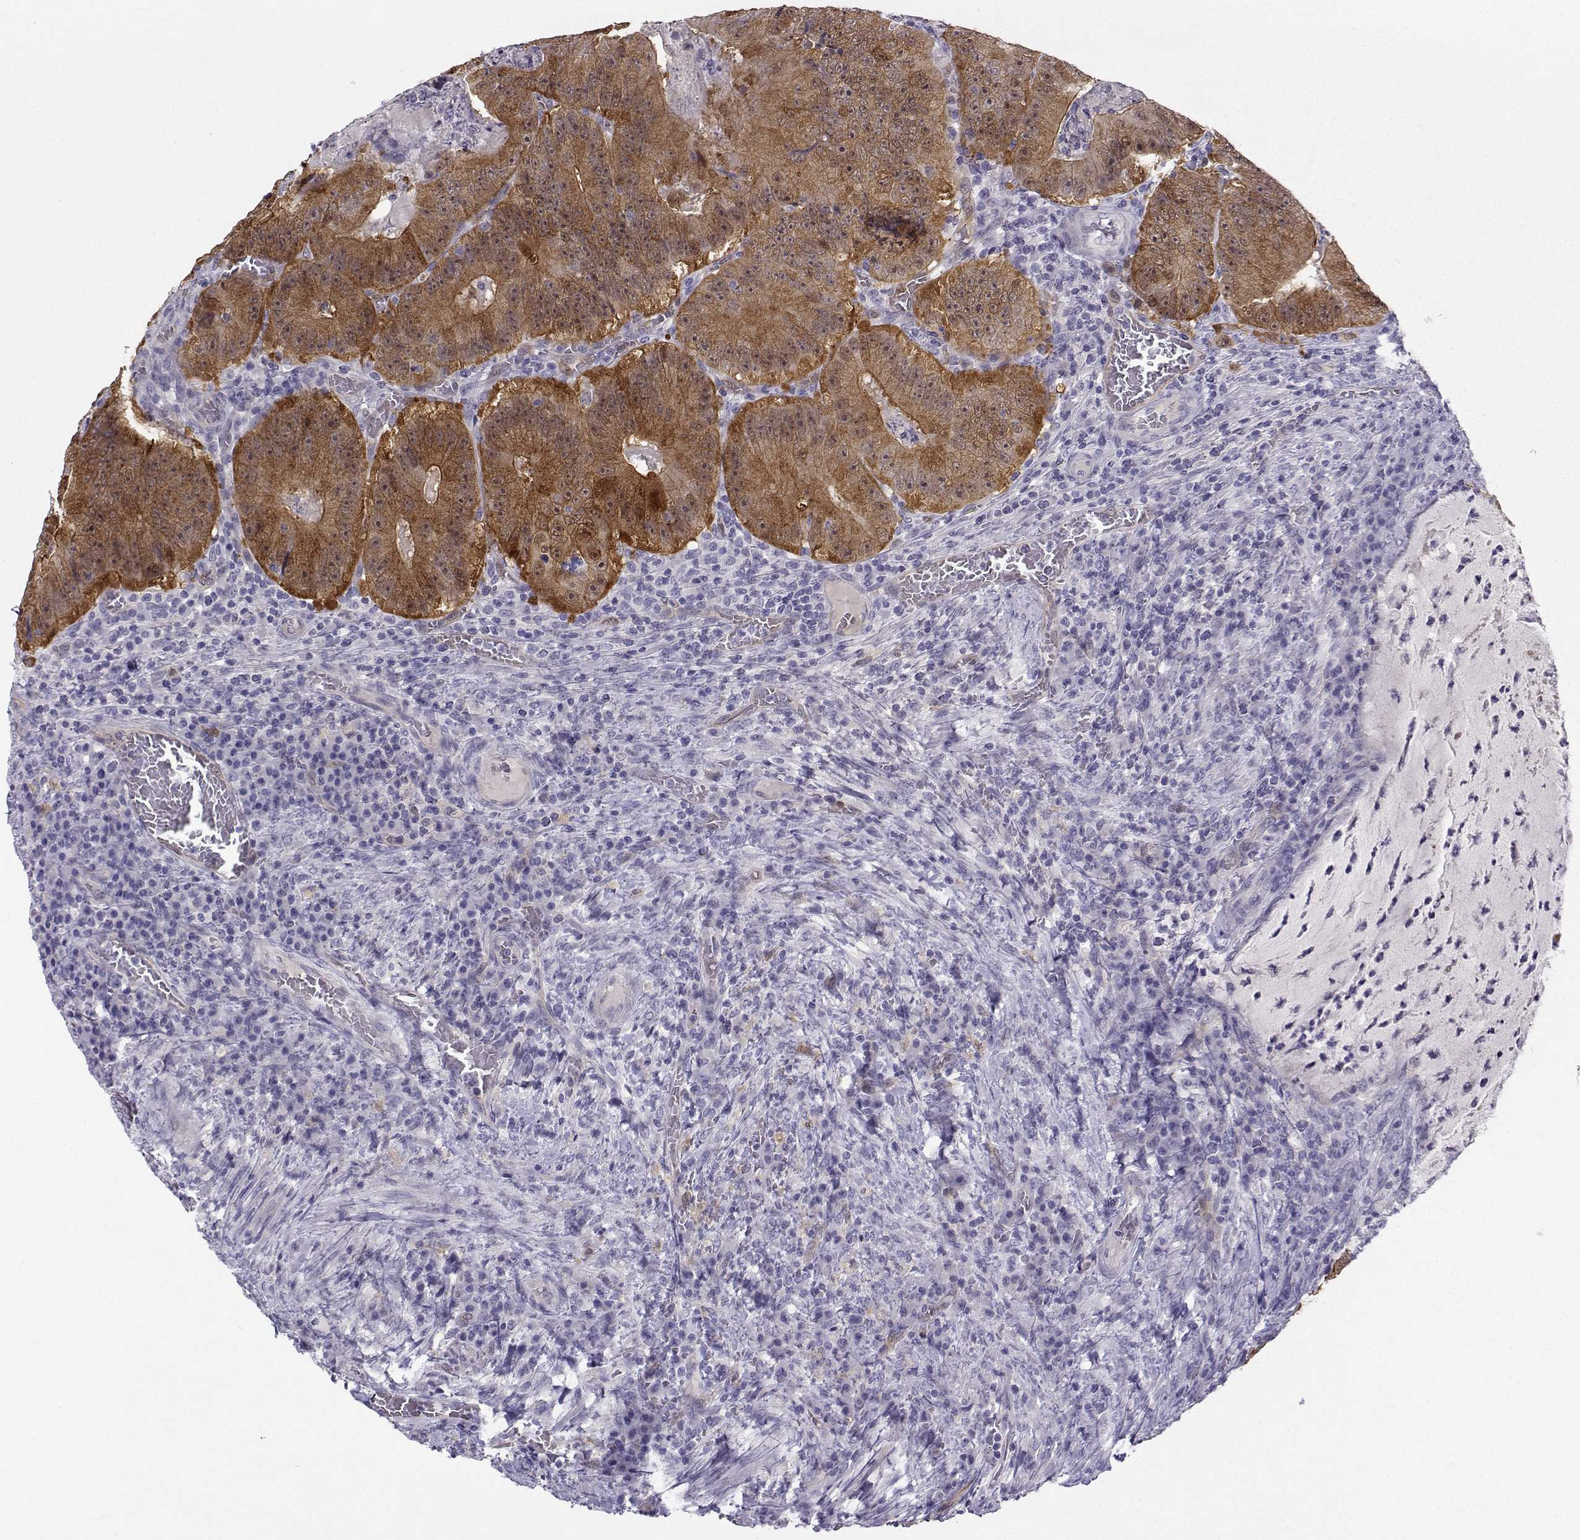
{"staining": {"intensity": "strong", "quantity": "25%-75%", "location": "cytoplasmic/membranous"}, "tissue": "colorectal cancer", "cell_type": "Tumor cells", "image_type": "cancer", "snomed": [{"axis": "morphology", "description": "Adenocarcinoma, NOS"}, {"axis": "topography", "description": "Colon"}], "caption": "Colorectal adenocarcinoma stained for a protein shows strong cytoplasmic/membranous positivity in tumor cells.", "gene": "NQO1", "patient": {"sex": "female", "age": 86}}